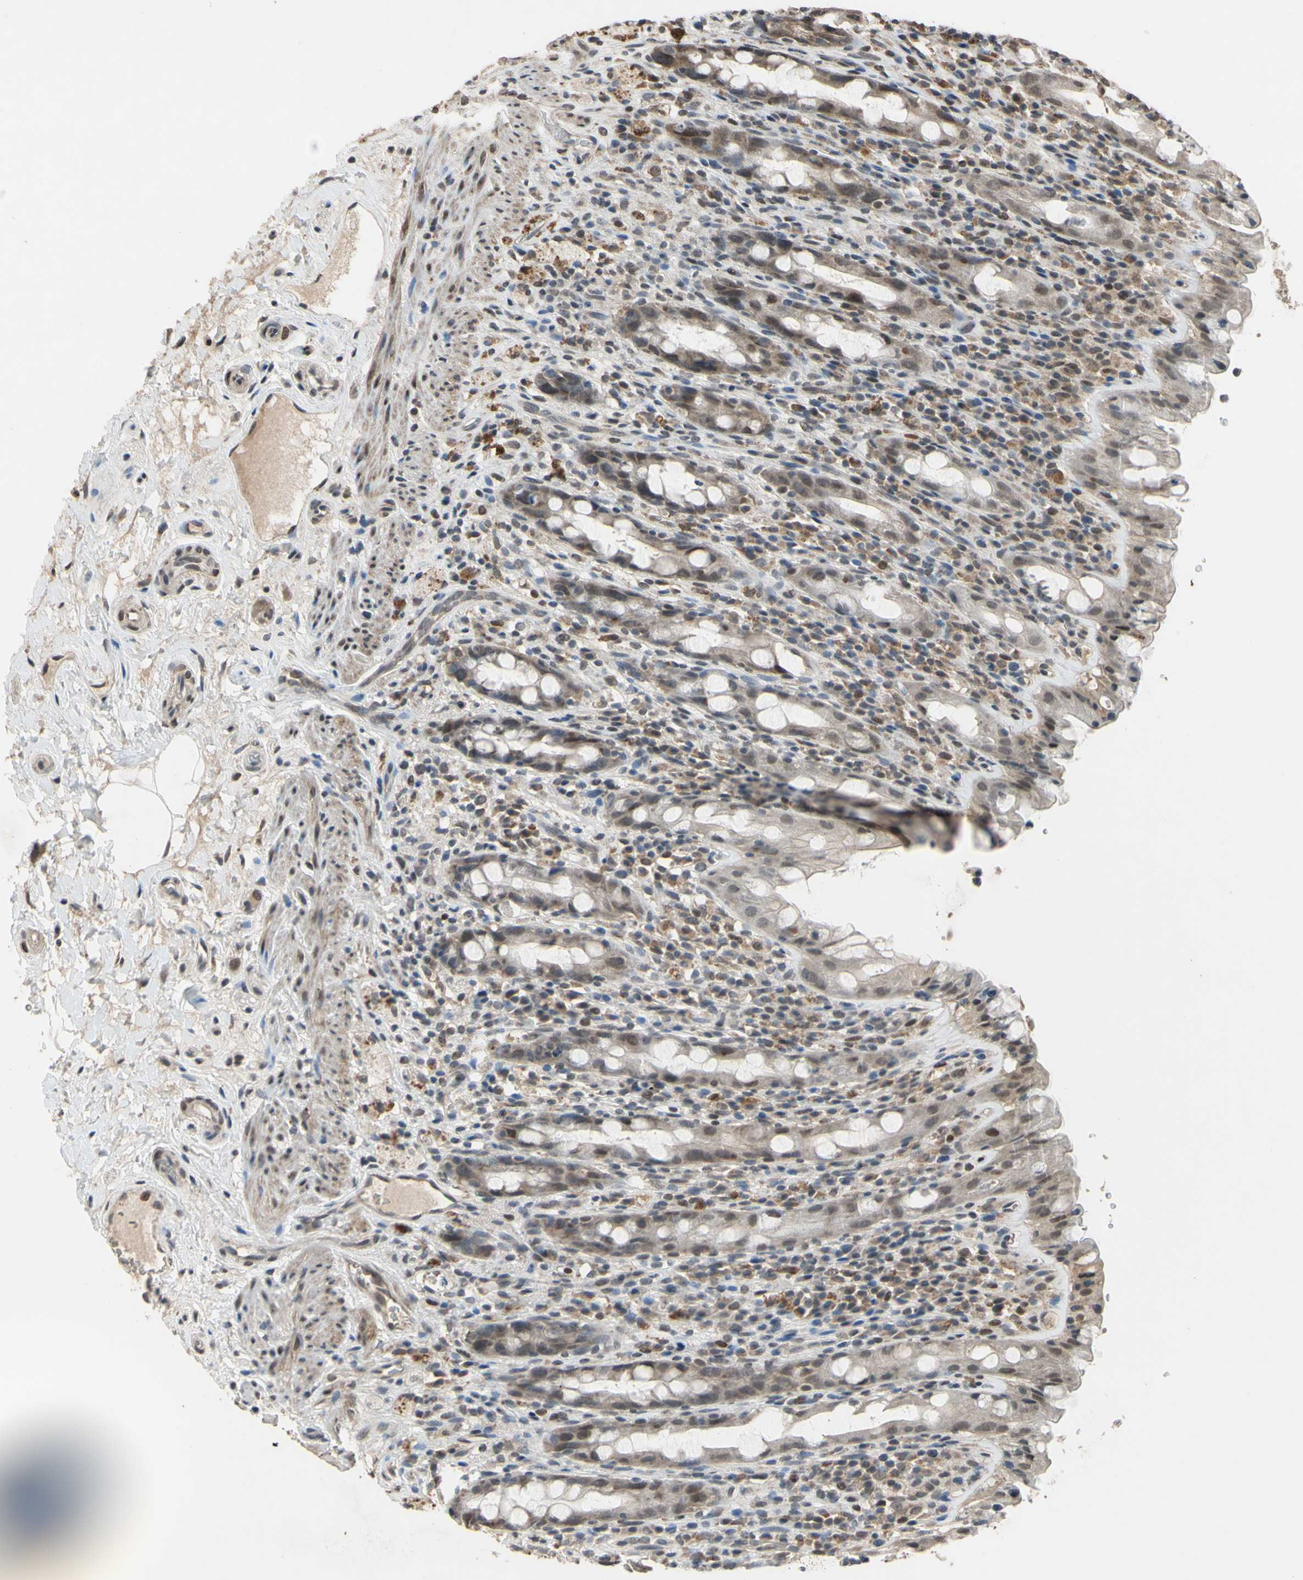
{"staining": {"intensity": "moderate", "quantity": "25%-75%", "location": "nuclear"}, "tissue": "rectum", "cell_type": "Glandular cells", "image_type": "normal", "snomed": [{"axis": "morphology", "description": "Normal tissue, NOS"}, {"axis": "topography", "description": "Rectum"}], "caption": "A high-resolution micrograph shows immunohistochemistry (IHC) staining of normal rectum, which displays moderate nuclear expression in about 25%-75% of glandular cells. The staining was performed using DAB to visualize the protein expression in brown, while the nuclei were stained in blue with hematoxylin (Magnification: 20x).", "gene": "ZNF174", "patient": {"sex": "male", "age": 44}}